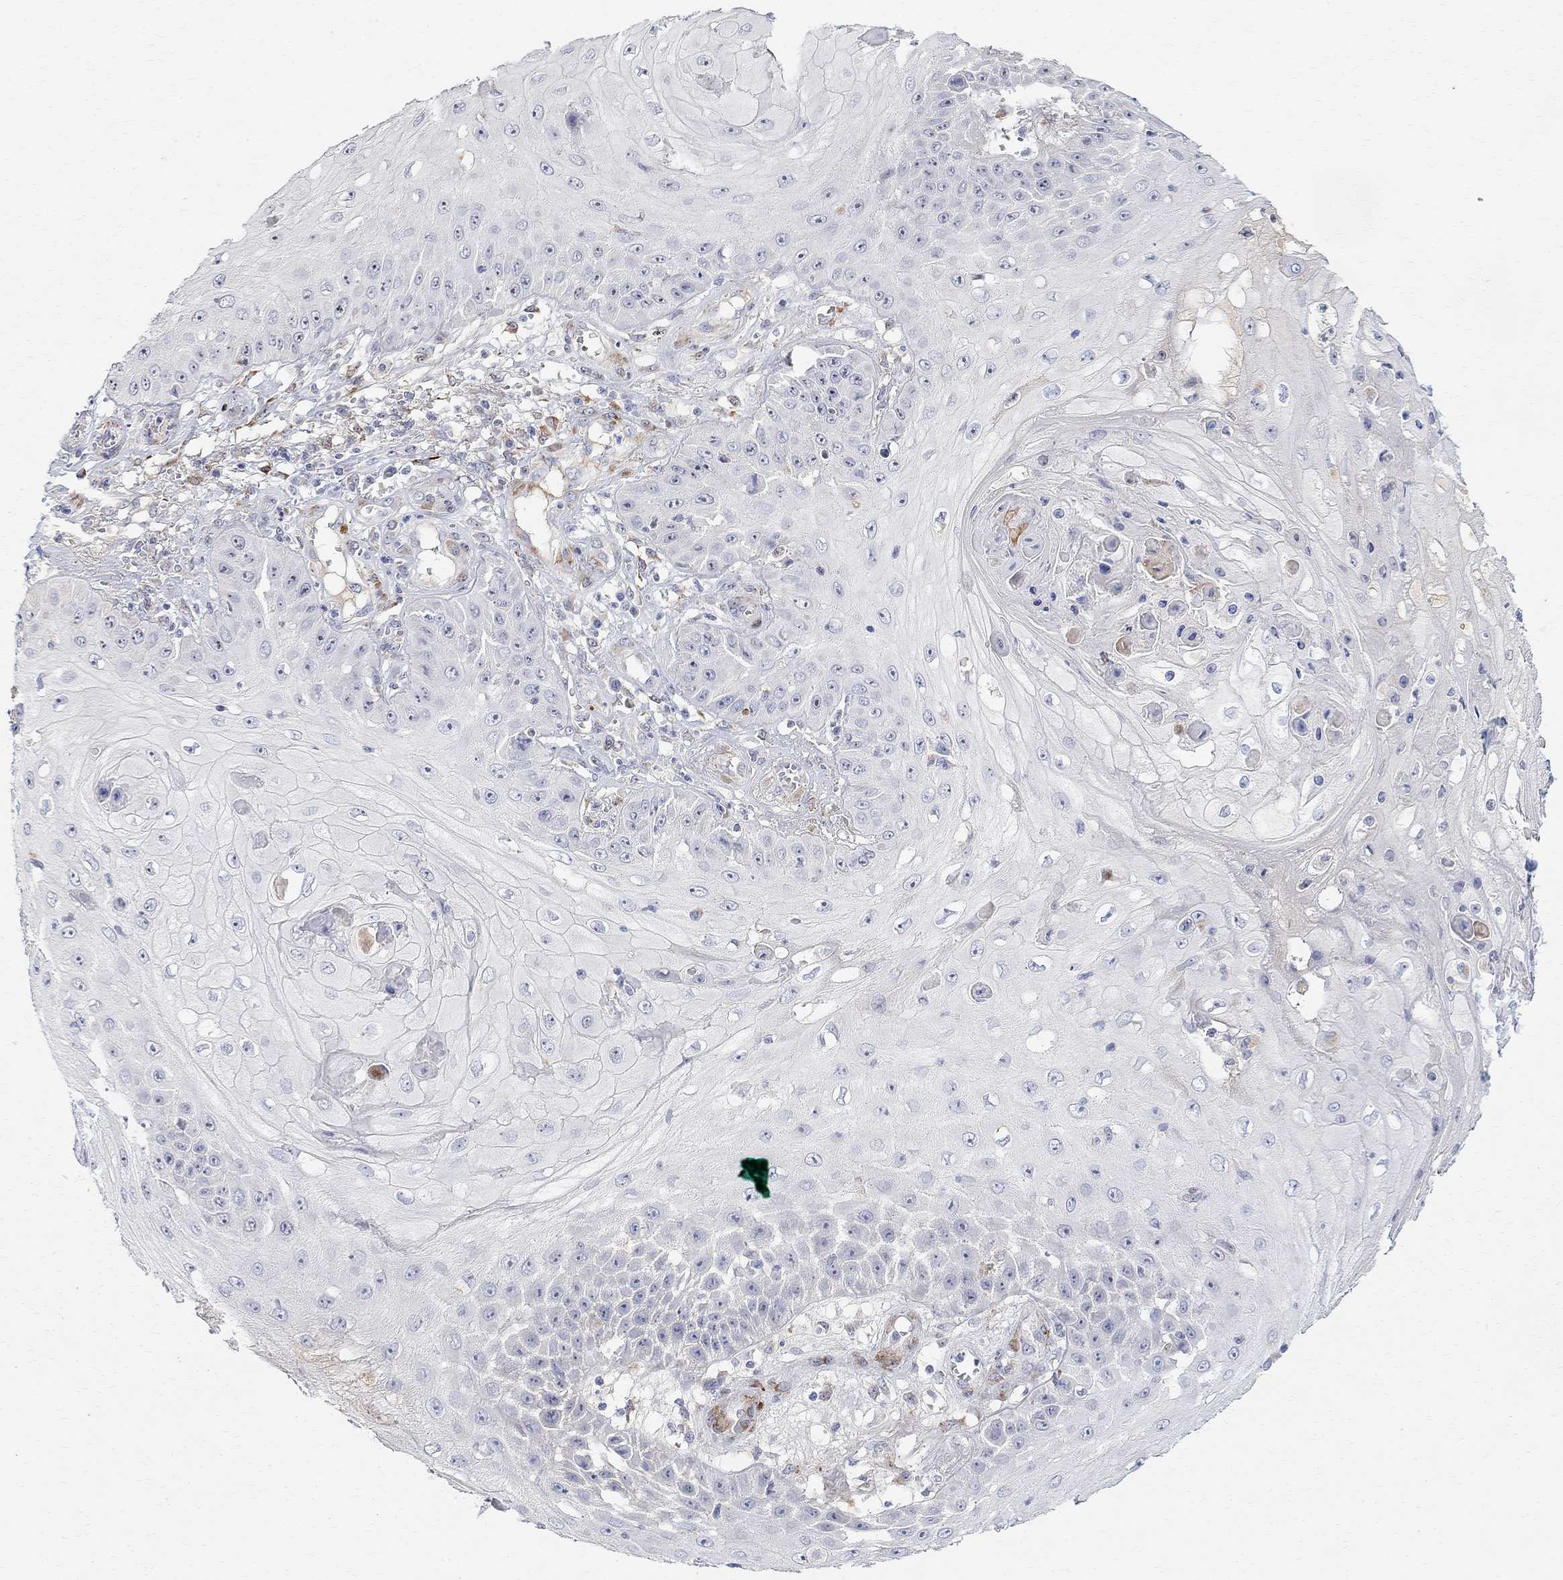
{"staining": {"intensity": "negative", "quantity": "none", "location": "none"}, "tissue": "skin cancer", "cell_type": "Tumor cells", "image_type": "cancer", "snomed": [{"axis": "morphology", "description": "Squamous cell carcinoma, NOS"}, {"axis": "topography", "description": "Skin"}], "caption": "The photomicrograph shows no staining of tumor cells in skin squamous cell carcinoma.", "gene": "FNDC5", "patient": {"sex": "male", "age": 70}}